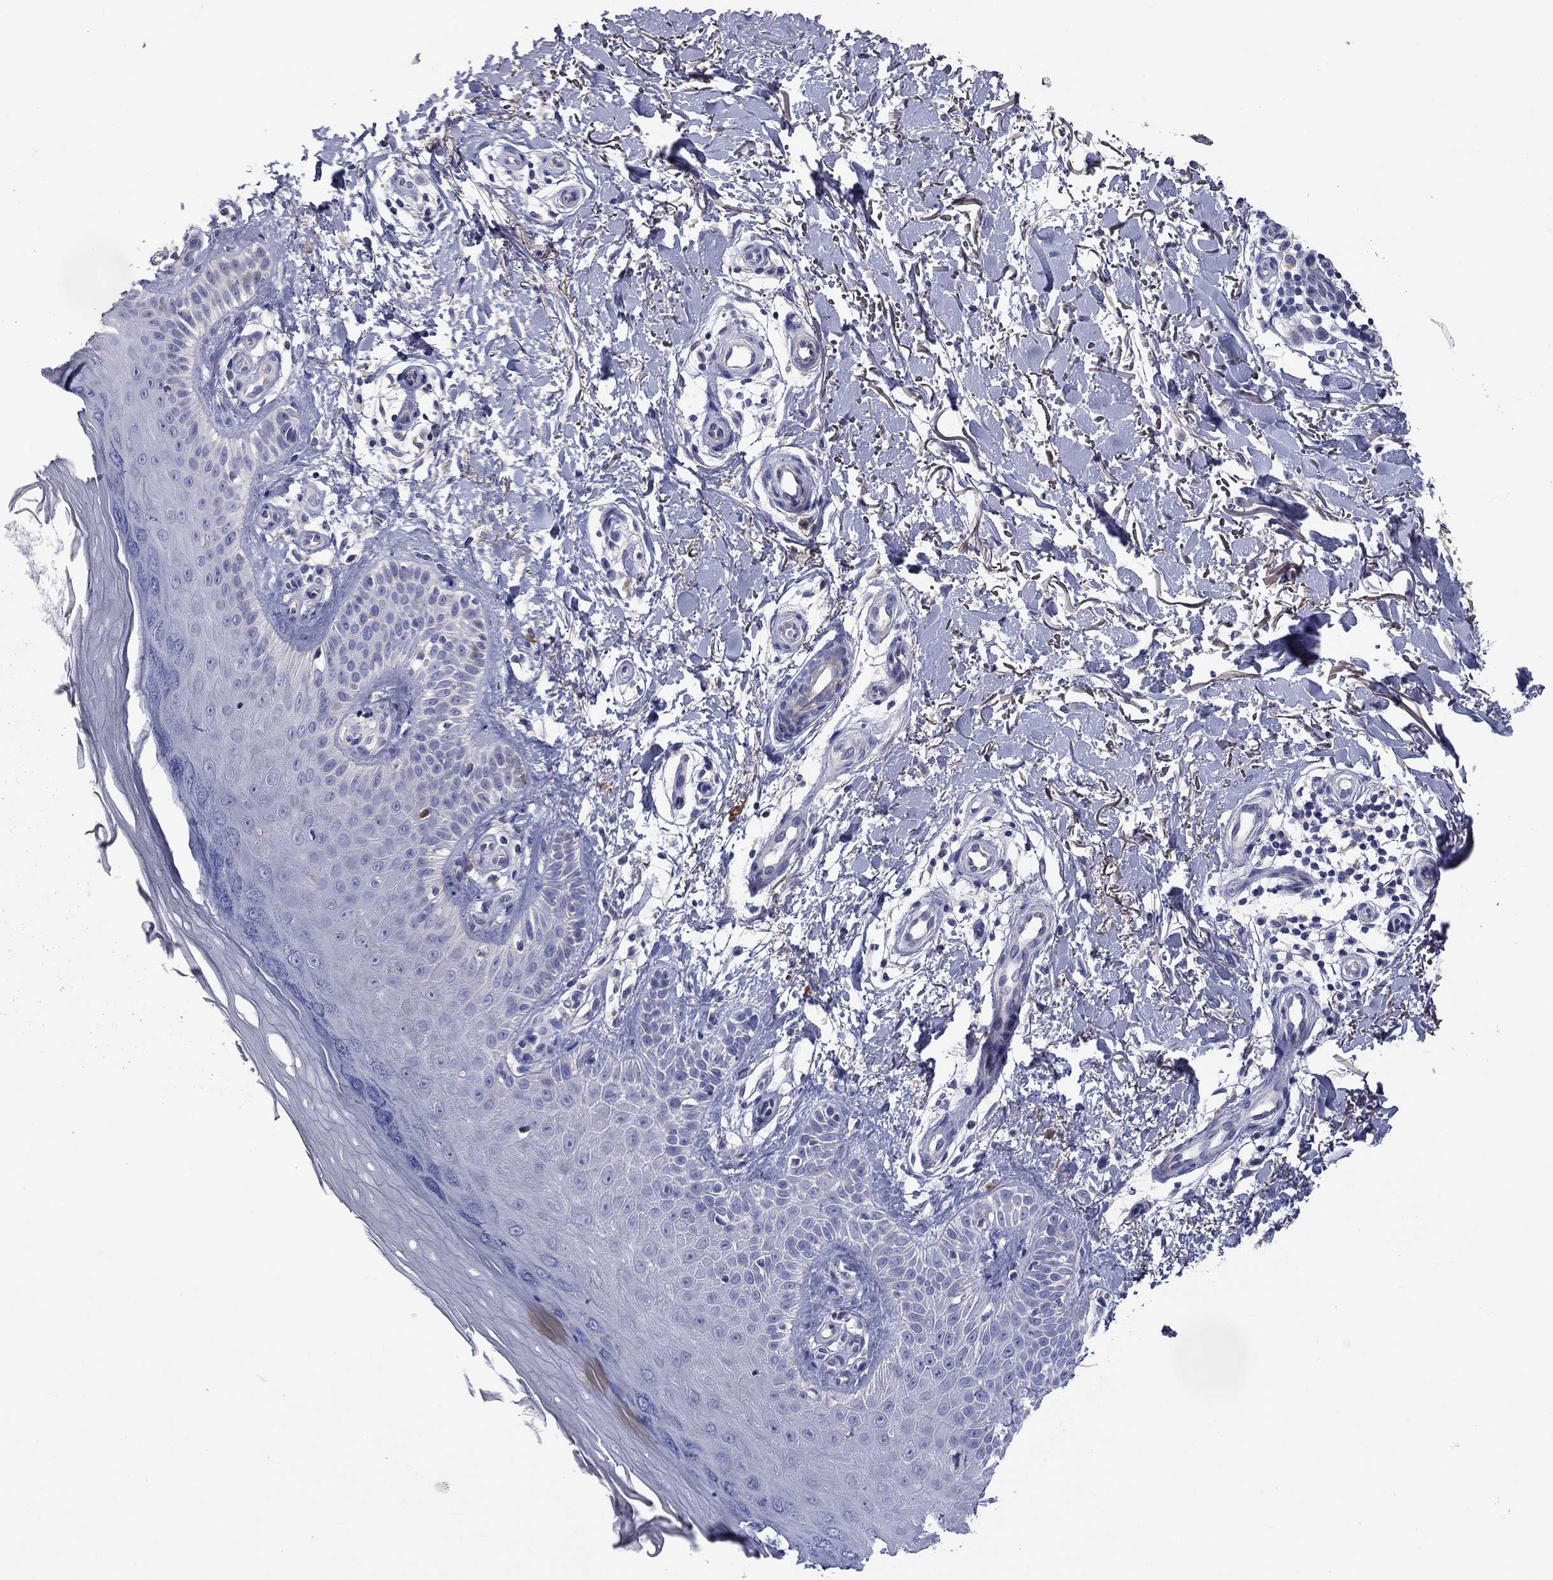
{"staining": {"intensity": "negative", "quantity": "none", "location": "none"}, "tissue": "skin", "cell_type": "Fibroblasts", "image_type": "normal", "snomed": [{"axis": "morphology", "description": "Normal tissue, NOS"}, {"axis": "morphology", "description": "Inflammation, NOS"}, {"axis": "morphology", "description": "Fibrosis, NOS"}, {"axis": "topography", "description": "Skin"}], "caption": "This is an immunohistochemistry (IHC) micrograph of normal skin. There is no staining in fibroblasts.", "gene": "CNDP1", "patient": {"sex": "male", "age": 71}}